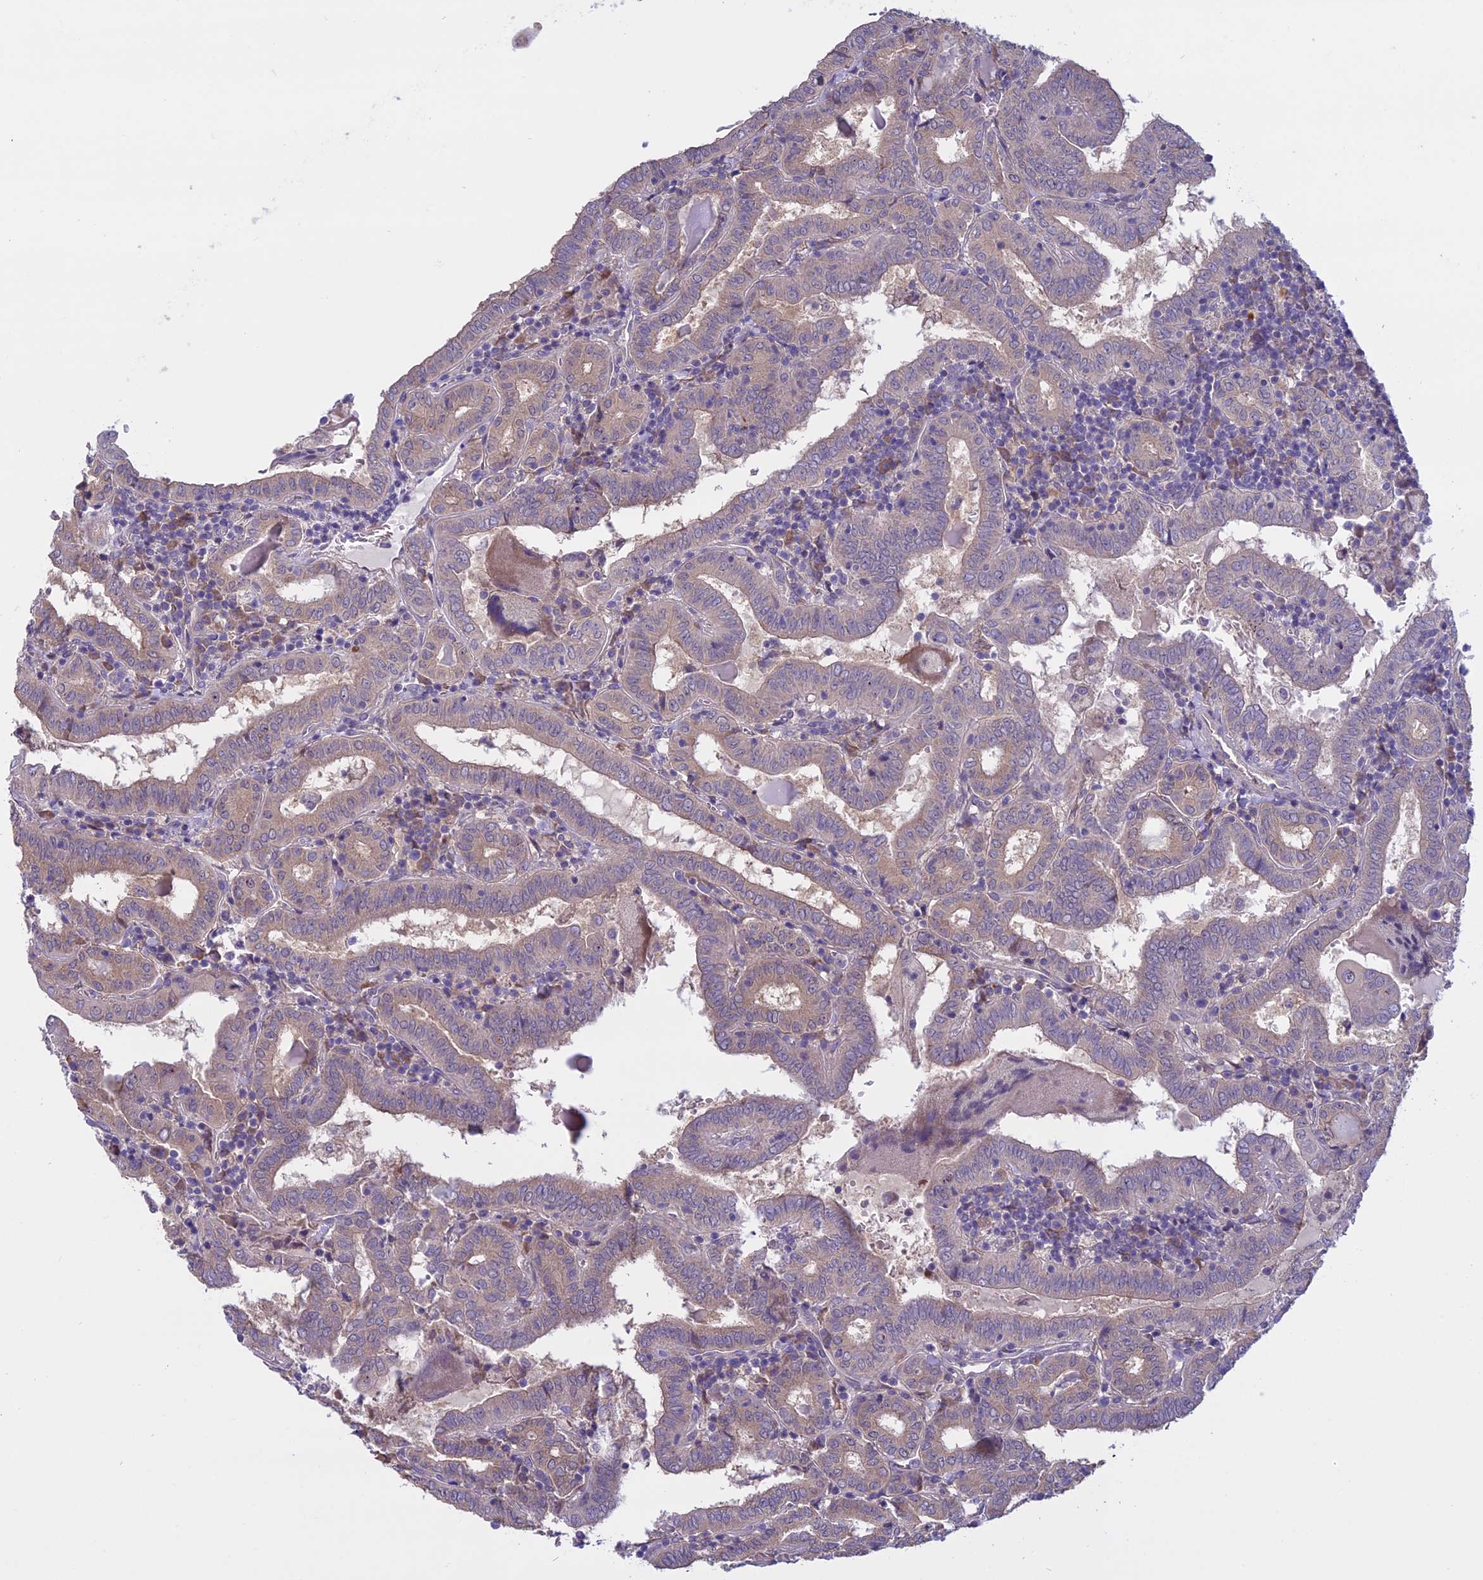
{"staining": {"intensity": "weak", "quantity": "25%-75%", "location": "cytoplasmic/membranous"}, "tissue": "thyroid cancer", "cell_type": "Tumor cells", "image_type": "cancer", "snomed": [{"axis": "morphology", "description": "Papillary adenocarcinoma, NOS"}, {"axis": "topography", "description": "Thyroid gland"}], "caption": "This is a photomicrograph of immunohistochemistry (IHC) staining of thyroid cancer (papillary adenocarcinoma), which shows weak staining in the cytoplasmic/membranous of tumor cells.", "gene": "DCTN5", "patient": {"sex": "female", "age": 72}}